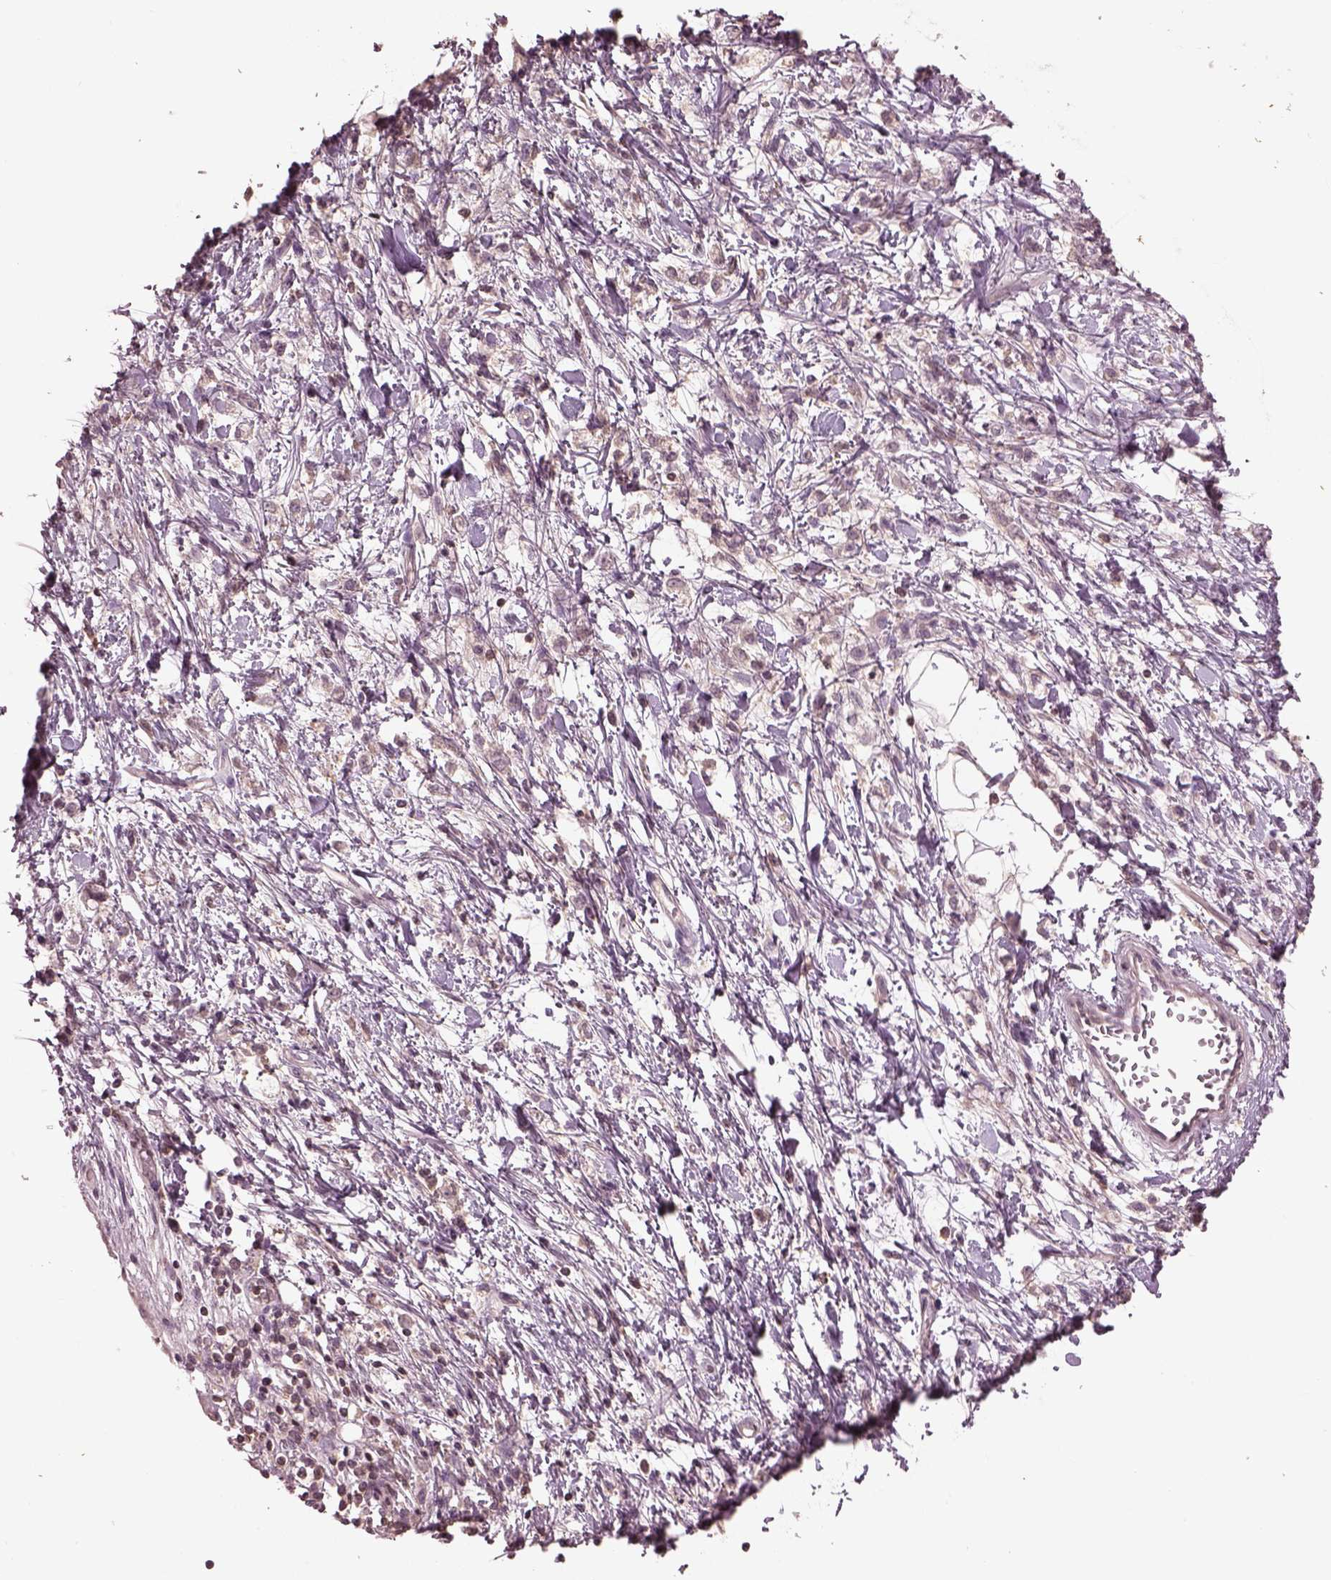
{"staining": {"intensity": "negative", "quantity": "none", "location": "none"}, "tissue": "stomach cancer", "cell_type": "Tumor cells", "image_type": "cancer", "snomed": [{"axis": "morphology", "description": "Adenocarcinoma, NOS"}, {"axis": "topography", "description": "Stomach"}], "caption": "Tumor cells are negative for brown protein staining in adenocarcinoma (stomach).", "gene": "PTX4", "patient": {"sex": "female", "age": 60}}